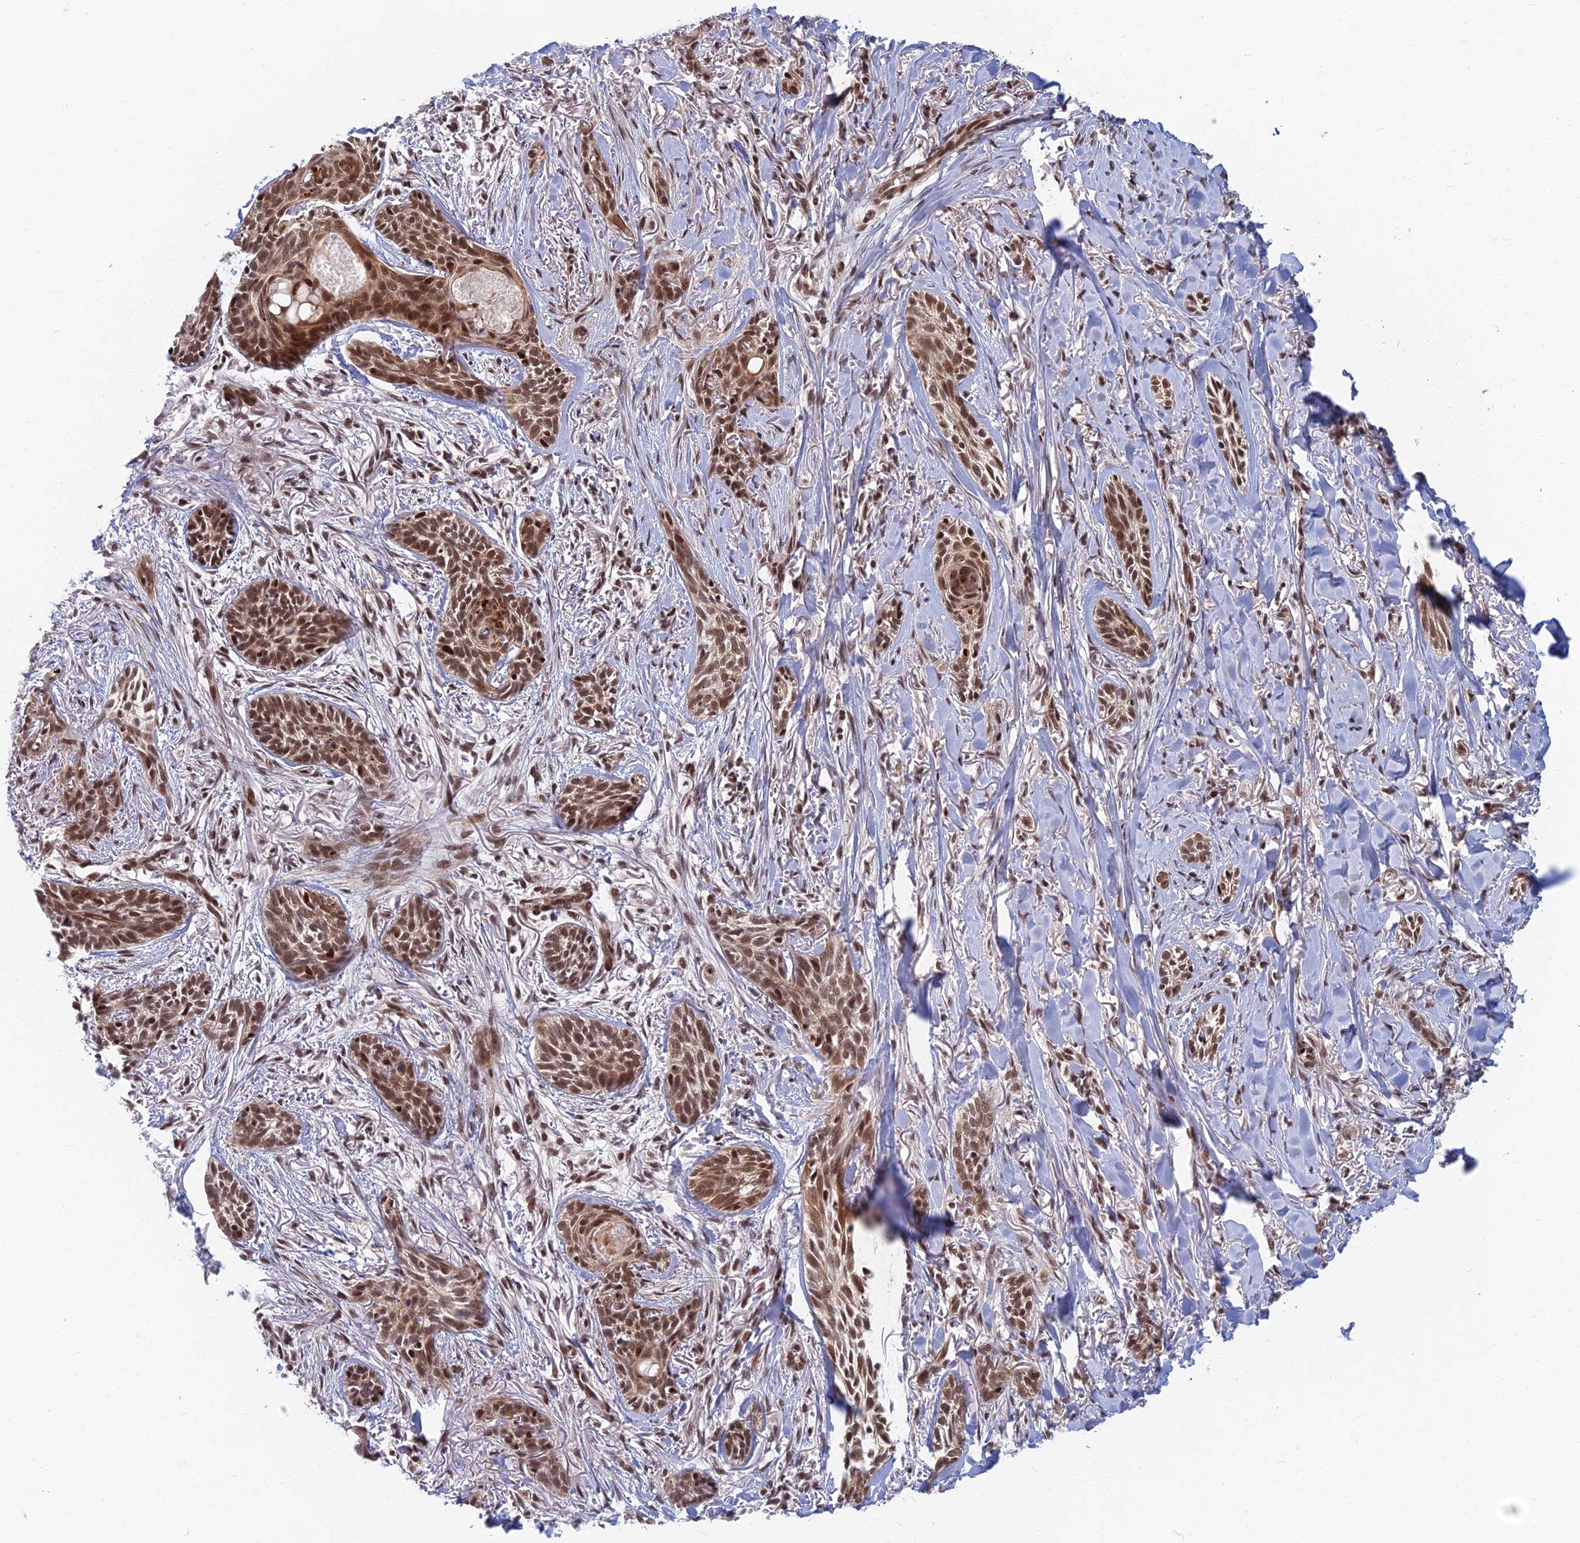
{"staining": {"intensity": "moderate", "quantity": ">75%", "location": "cytoplasmic/membranous,nuclear"}, "tissue": "skin cancer", "cell_type": "Tumor cells", "image_type": "cancer", "snomed": [{"axis": "morphology", "description": "Basal cell carcinoma"}, {"axis": "topography", "description": "Skin"}], "caption": "Human basal cell carcinoma (skin) stained with a brown dye displays moderate cytoplasmic/membranous and nuclear positive expression in about >75% of tumor cells.", "gene": "TCEA2", "patient": {"sex": "female", "age": 59}}